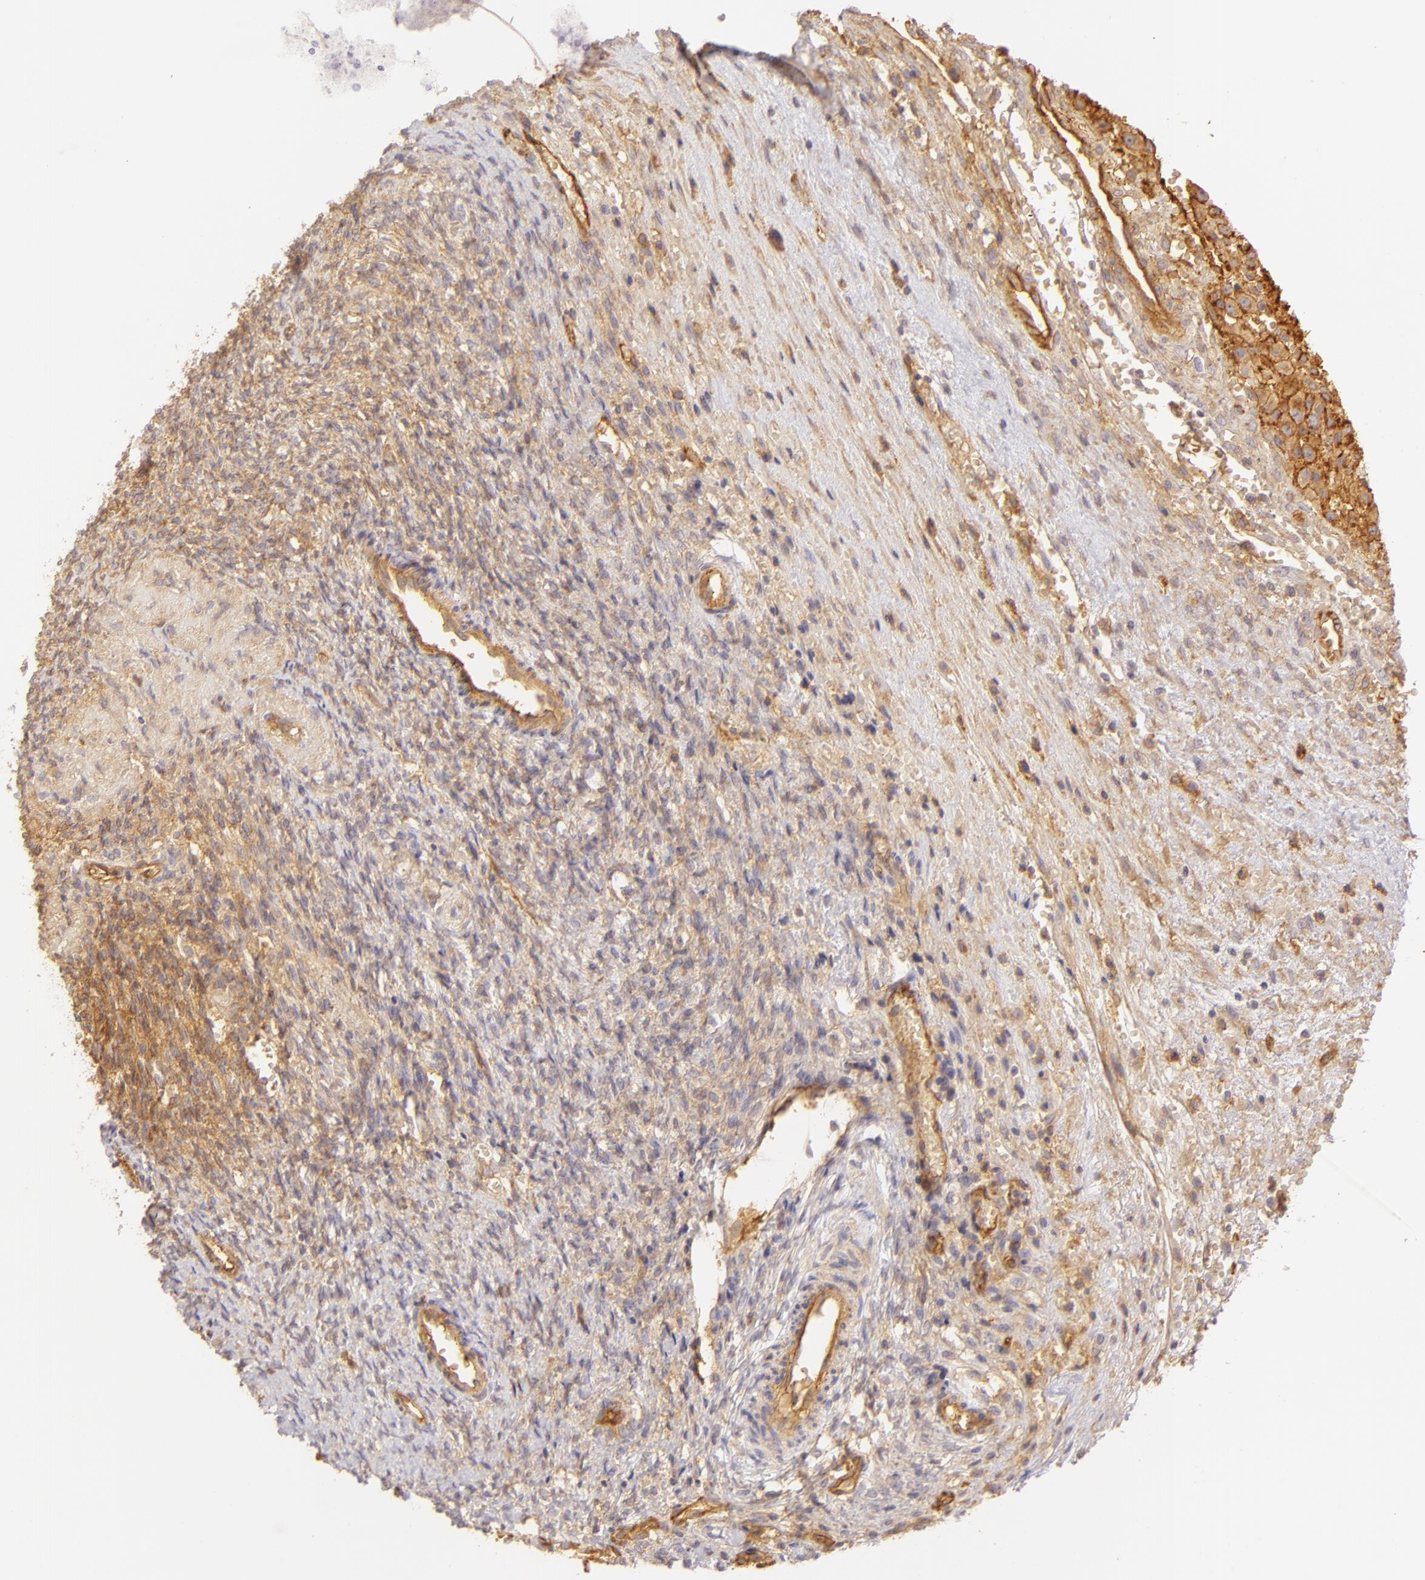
{"staining": {"intensity": "moderate", "quantity": ">75%", "location": "cytoplasmic/membranous"}, "tissue": "ovary", "cell_type": "Follicle cells", "image_type": "normal", "snomed": [{"axis": "morphology", "description": "Normal tissue, NOS"}, {"axis": "topography", "description": "Ovary"}], "caption": "Immunohistochemical staining of unremarkable ovary demonstrates medium levels of moderate cytoplasmic/membranous positivity in approximately >75% of follicle cells. (IHC, brightfield microscopy, high magnification).", "gene": "CD59", "patient": {"sex": "female", "age": 56}}